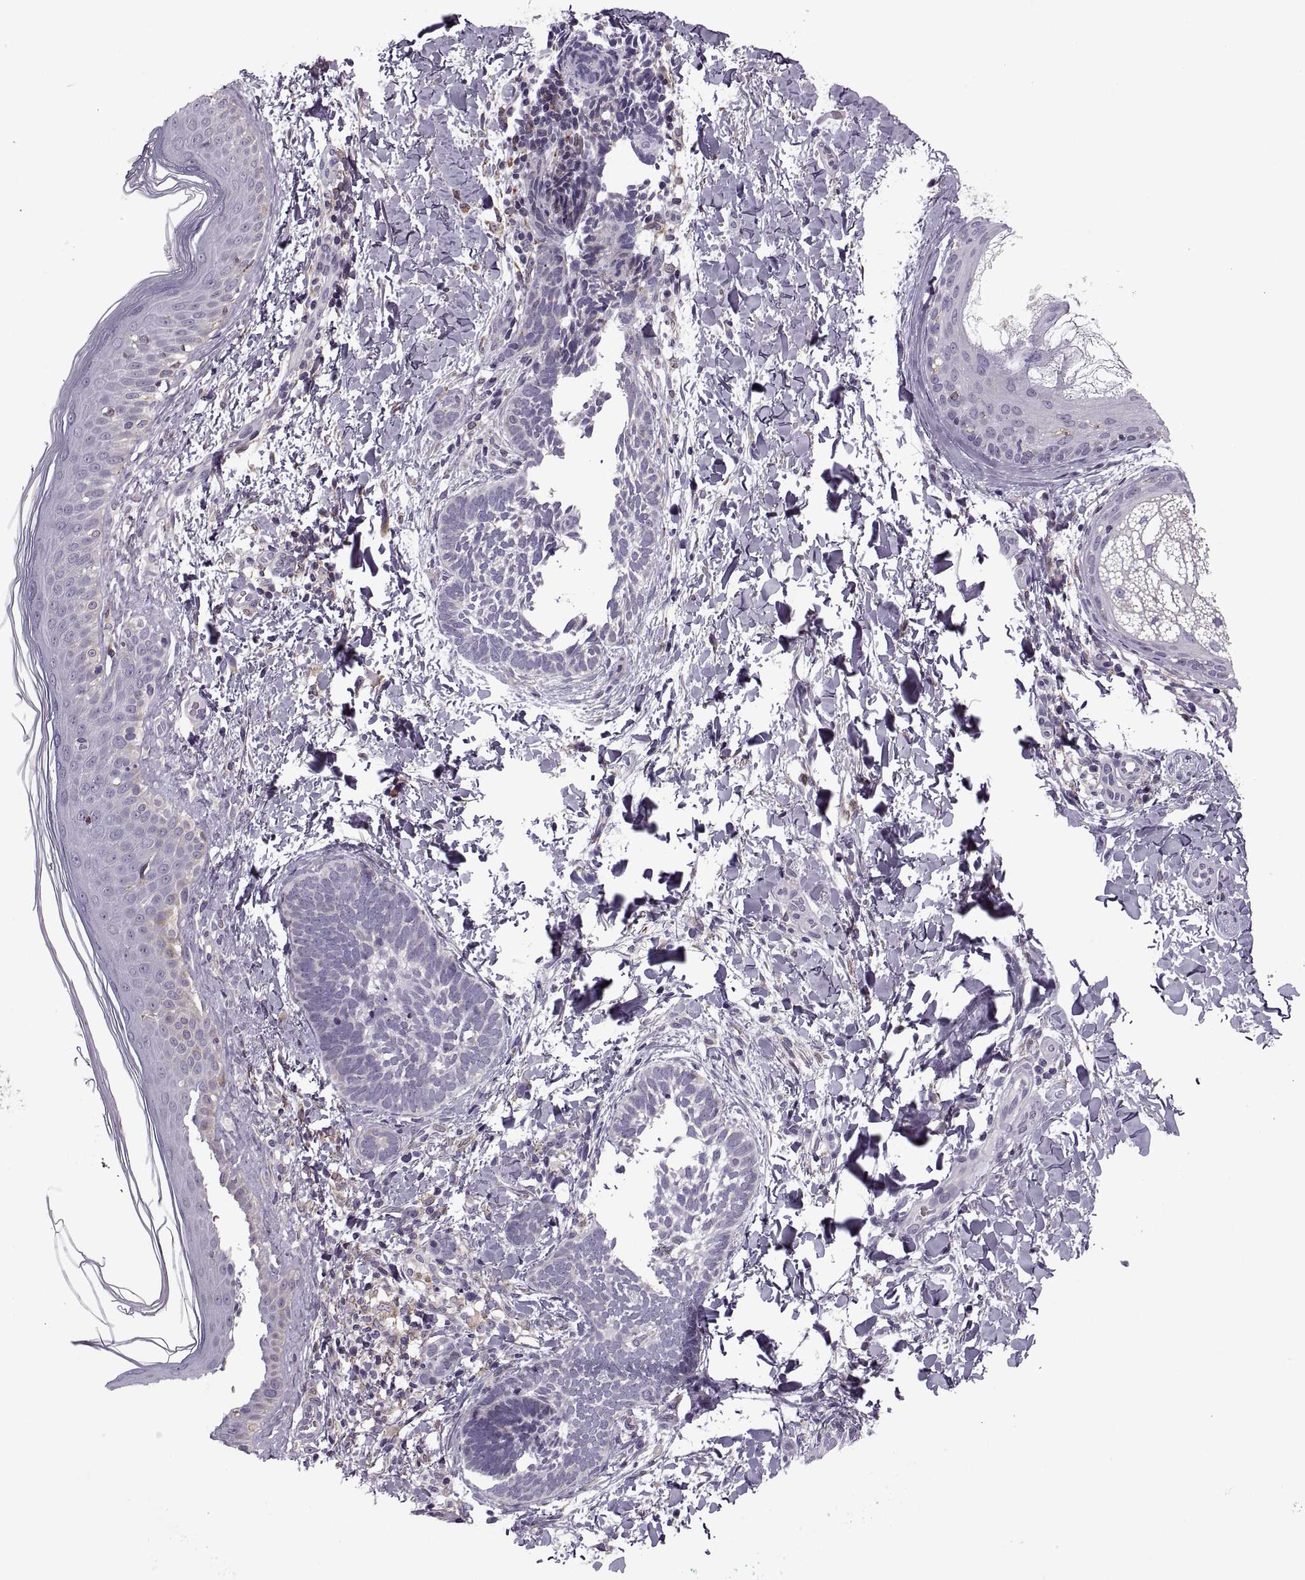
{"staining": {"intensity": "negative", "quantity": "none", "location": "none"}, "tissue": "skin cancer", "cell_type": "Tumor cells", "image_type": "cancer", "snomed": [{"axis": "morphology", "description": "Normal tissue, NOS"}, {"axis": "morphology", "description": "Basal cell carcinoma"}, {"axis": "topography", "description": "Skin"}], "caption": "Tumor cells show no significant protein staining in skin cancer (basal cell carcinoma).", "gene": "LETM2", "patient": {"sex": "male", "age": 46}}